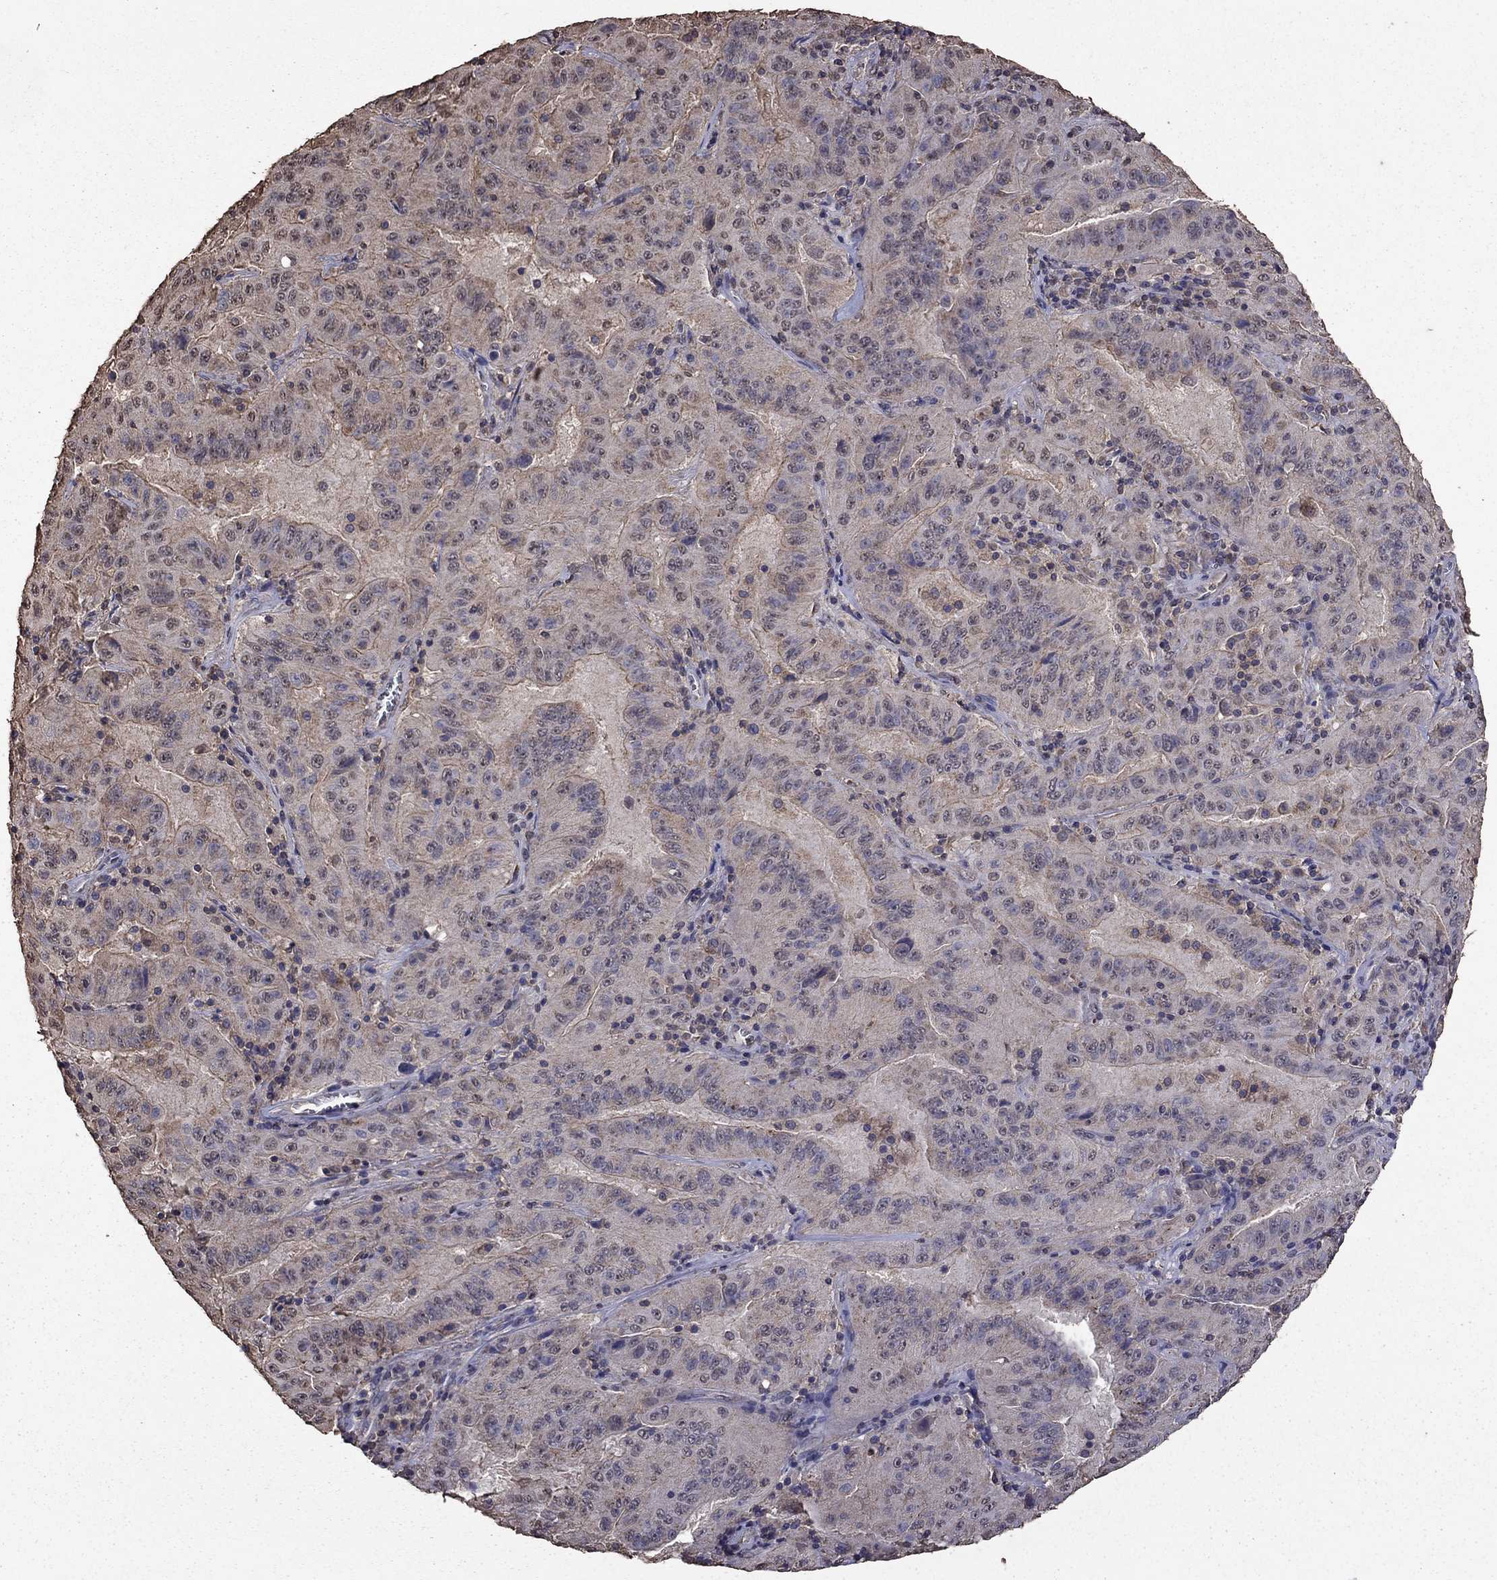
{"staining": {"intensity": "negative", "quantity": "none", "location": "none"}, "tissue": "pancreatic cancer", "cell_type": "Tumor cells", "image_type": "cancer", "snomed": [{"axis": "morphology", "description": "Adenocarcinoma, NOS"}, {"axis": "topography", "description": "Pancreas"}], "caption": "IHC photomicrograph of adenocarcinoma (pancreatic) stained for a protein (brown), which shows no staining in tumor cells.", "gene": "SERPINA5", "patient": {"sex": "male", "age": 63}}